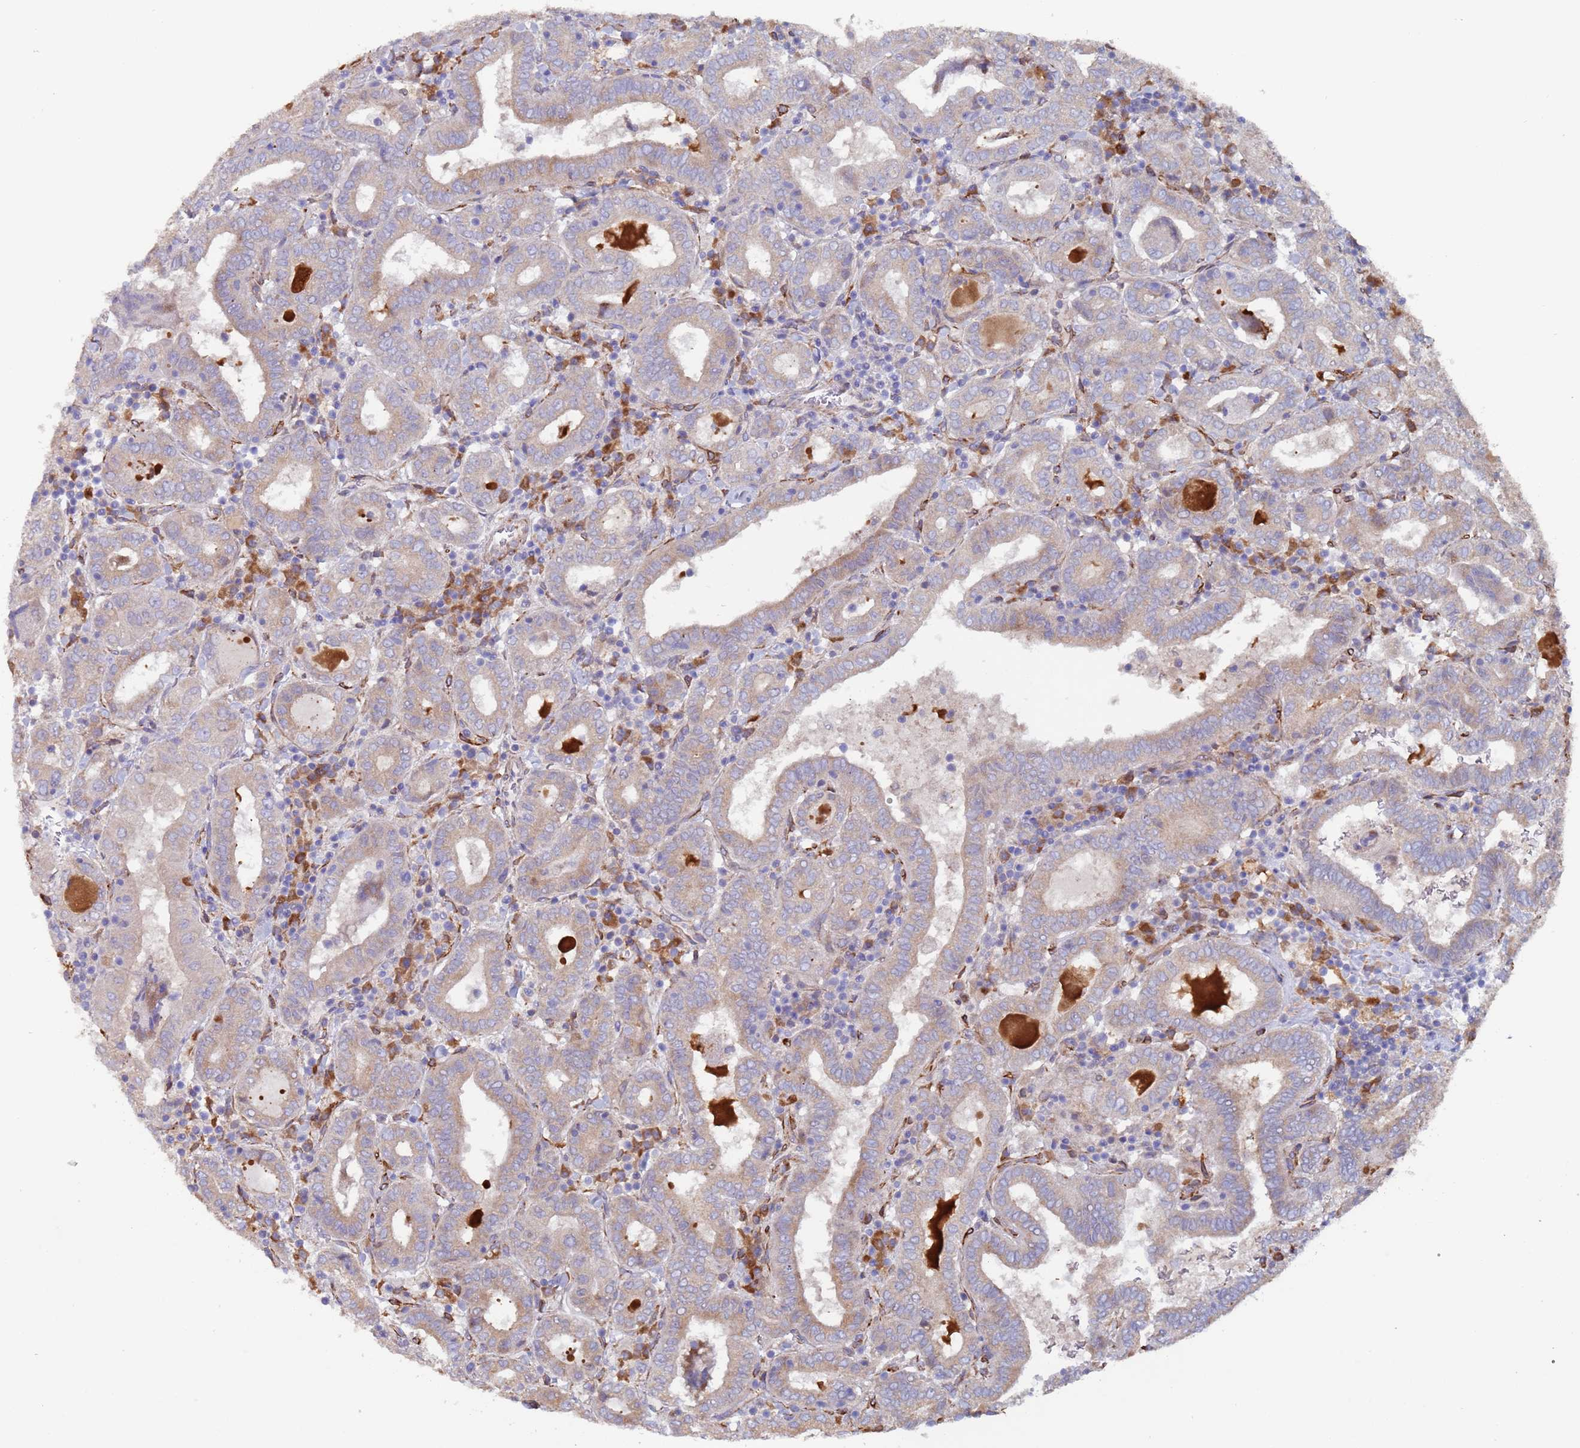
{"staining": {"intensity": "weak", "quantity": "<25%", "location": "cytoplasmic/membranous"}, "tissue": "thyroid cancer", "cell_type": "Tumor cells", "image_type": "cancer", "snomed": [{"axis": "morphology", "description": "Papillary adenocarcinoma, NOS"}, {"axis": "topography", "description": "Thyroid gland"}], "caption": "This is a histopathology image of immunohistochemistry staining of thyroid cancer, which shows no expression in tumor cells.", "gene": "ZNF844", "patient": {"sex": "female", "age": 72}}